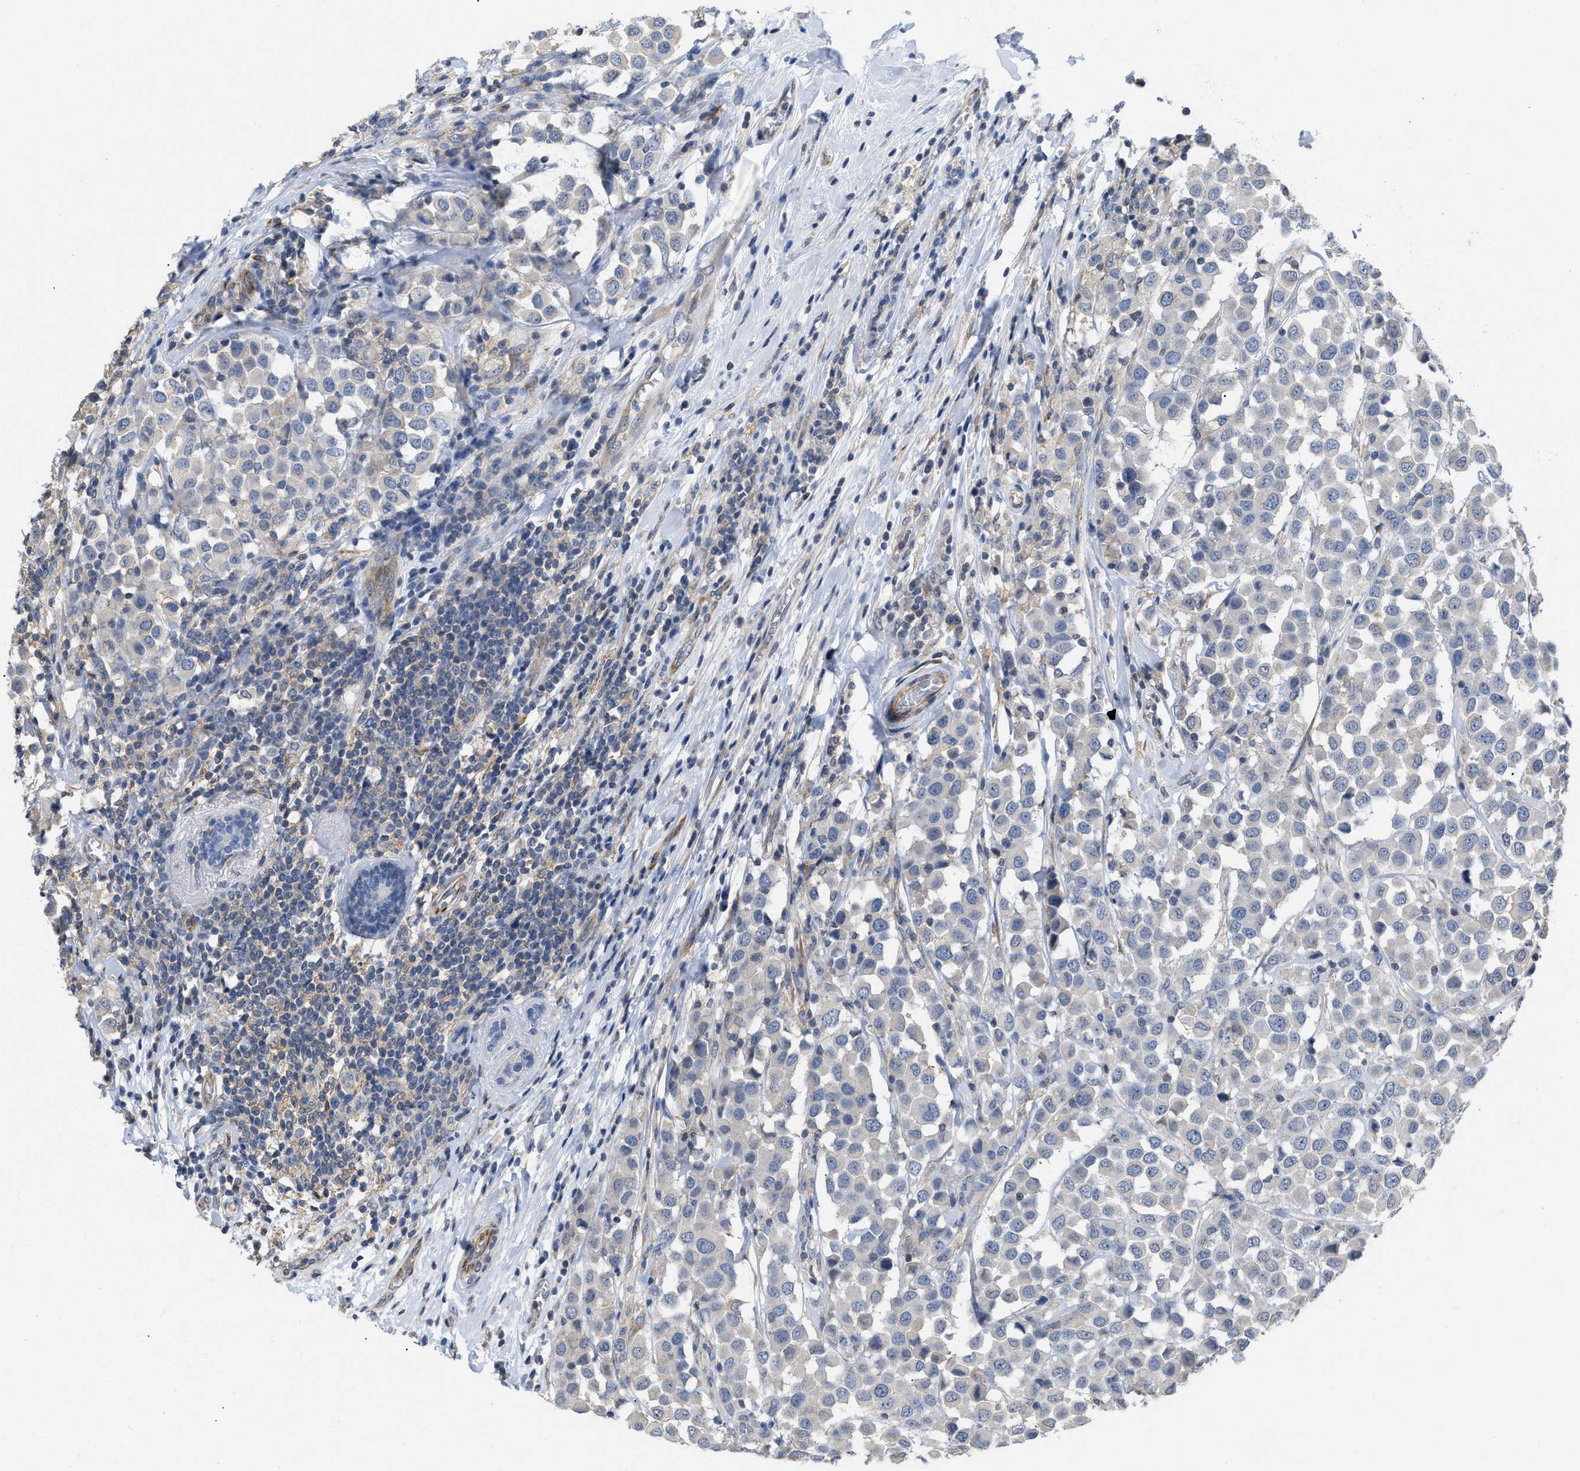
{"staining": {"intensity": "negative", "quantity": "none", "location": "none"}, "tissue": "breast cancer", "cell_type": "Tumor cells", "image_type": "cancer", "snomed": [{"axis": "morphology", "description": "Duct carcinoma"}, {"axis": "topography", "description": "Breast"}], "caption": "The image reveals no staining of tumor cells in breast cancer (invasive ductal carcinoma).", "gene": "TMEM131", "patient": {"sex": "female", "age": 61}}